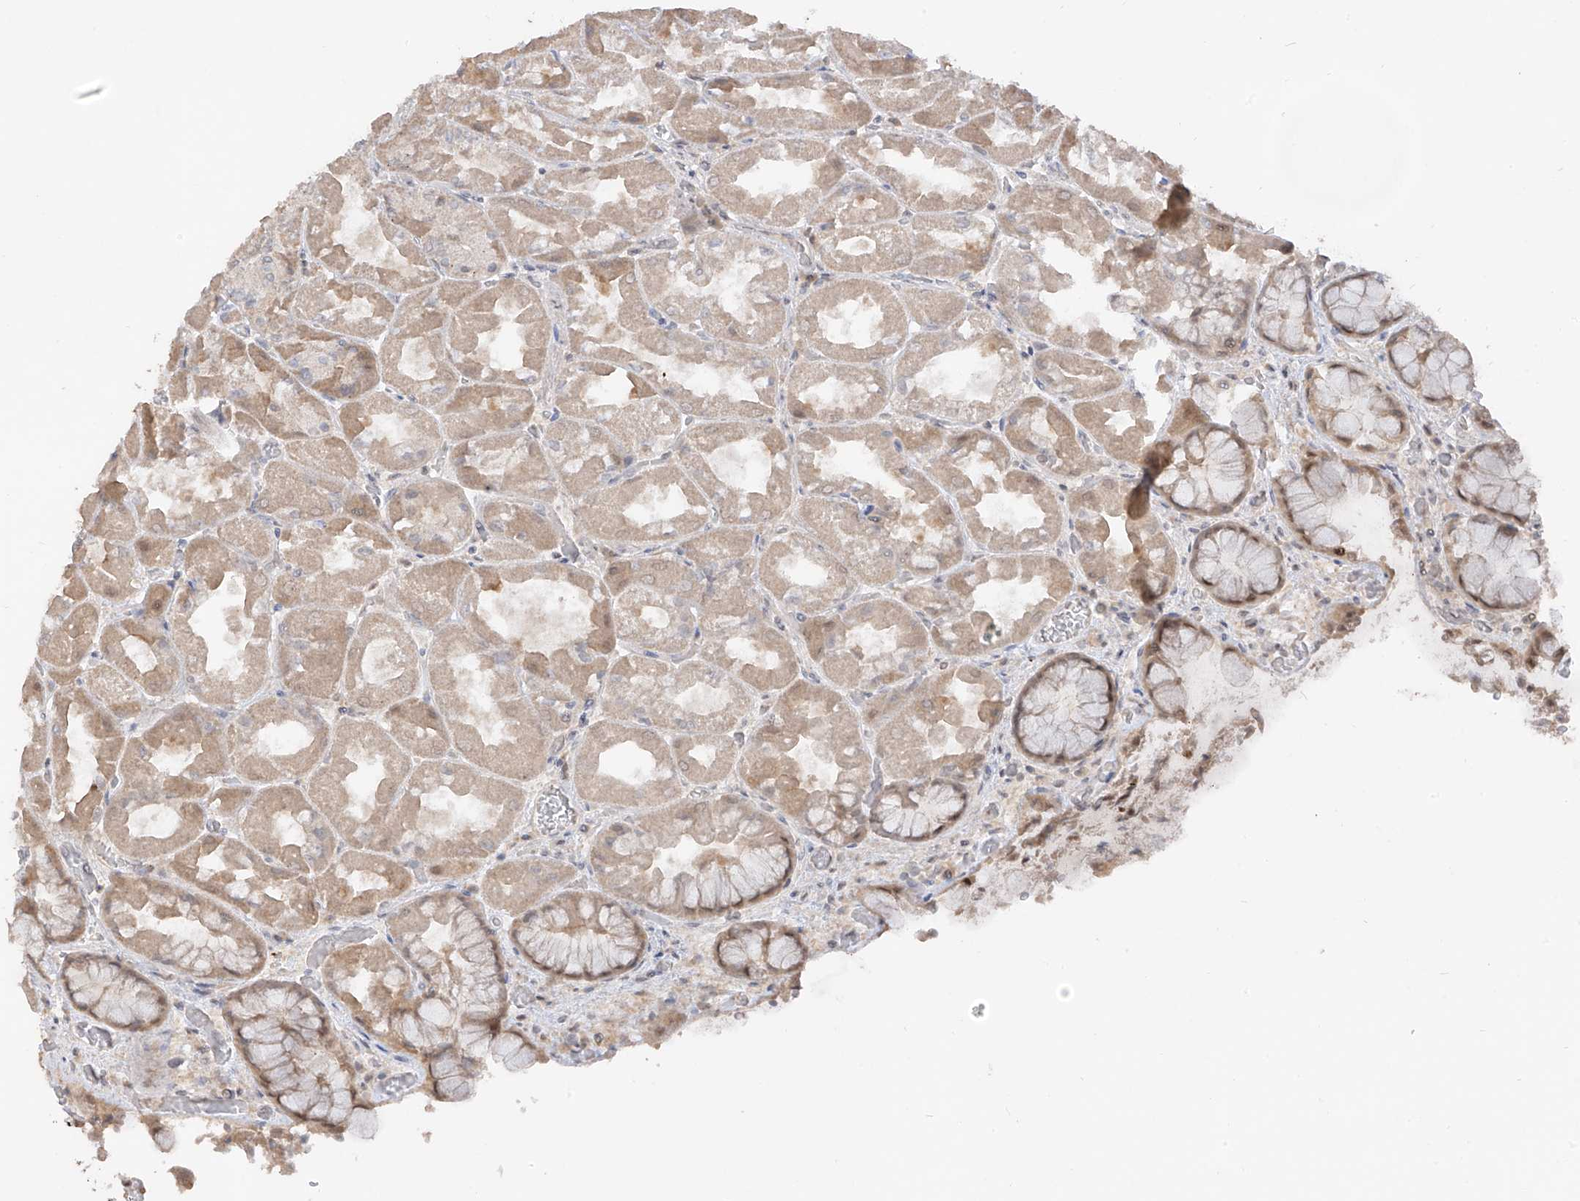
{"staining": {"intensity": "moderate", "quantity": "<25%", "location": "cytoplasmic/membranous,nuclear"}, "tissue": "stomach", "cell_type": "Glandular cells", "image_type": "normal", "snomed": [{"axis": "morphology", "description": "Normal tissue, NOS"}, {"axis": "topography", "description": "Stomach"}], "caption": "A brown stain shows moderate cytoplasmic/membranous,nuclear positivity of a protein in glandular cells of unremarkable human stomach.", "gene": "COLGALT2", "patient": {"sex": "female", "age": 61}}